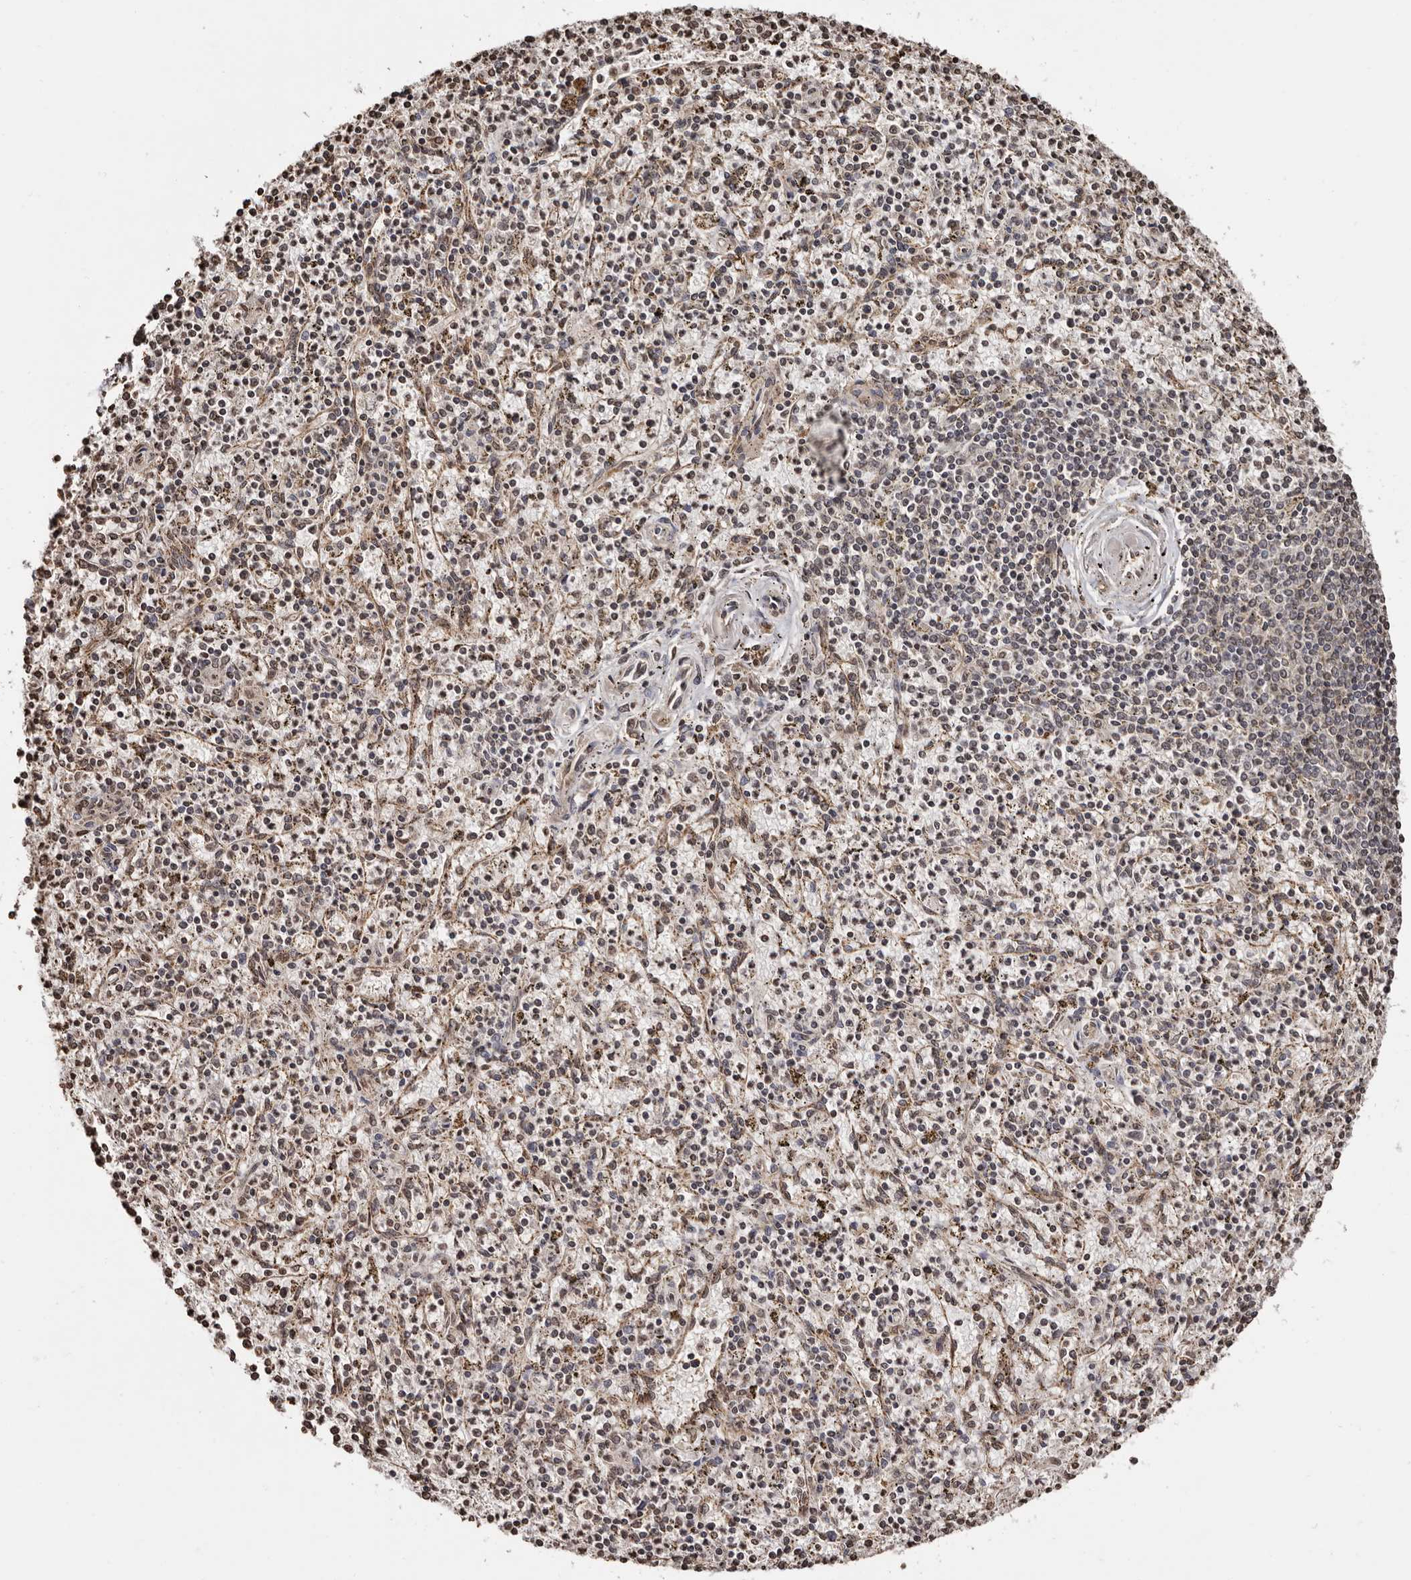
{"staining": {"intensity": "moderate", "quantity": "<25%", "location": "cytoplasmic/membranous,nuclear"}, "tissue": "spleen", "cell_type": "Cells in red pulp", "image_type": "normal", "snomed": [{"axis": "morphology", "description": "Normal tissue, NOS"}, {"axis": "topography", "description": "Spleen"}], "caption": "DAB immunohistochemical staining of unremarkable spleen shows moderate cytoplasmic/membranous,nuclear protein expression in approximately <25% of cells in red pulp.", "gene": "CCDC190", "patient": {"sex": "male", "age": 72}}